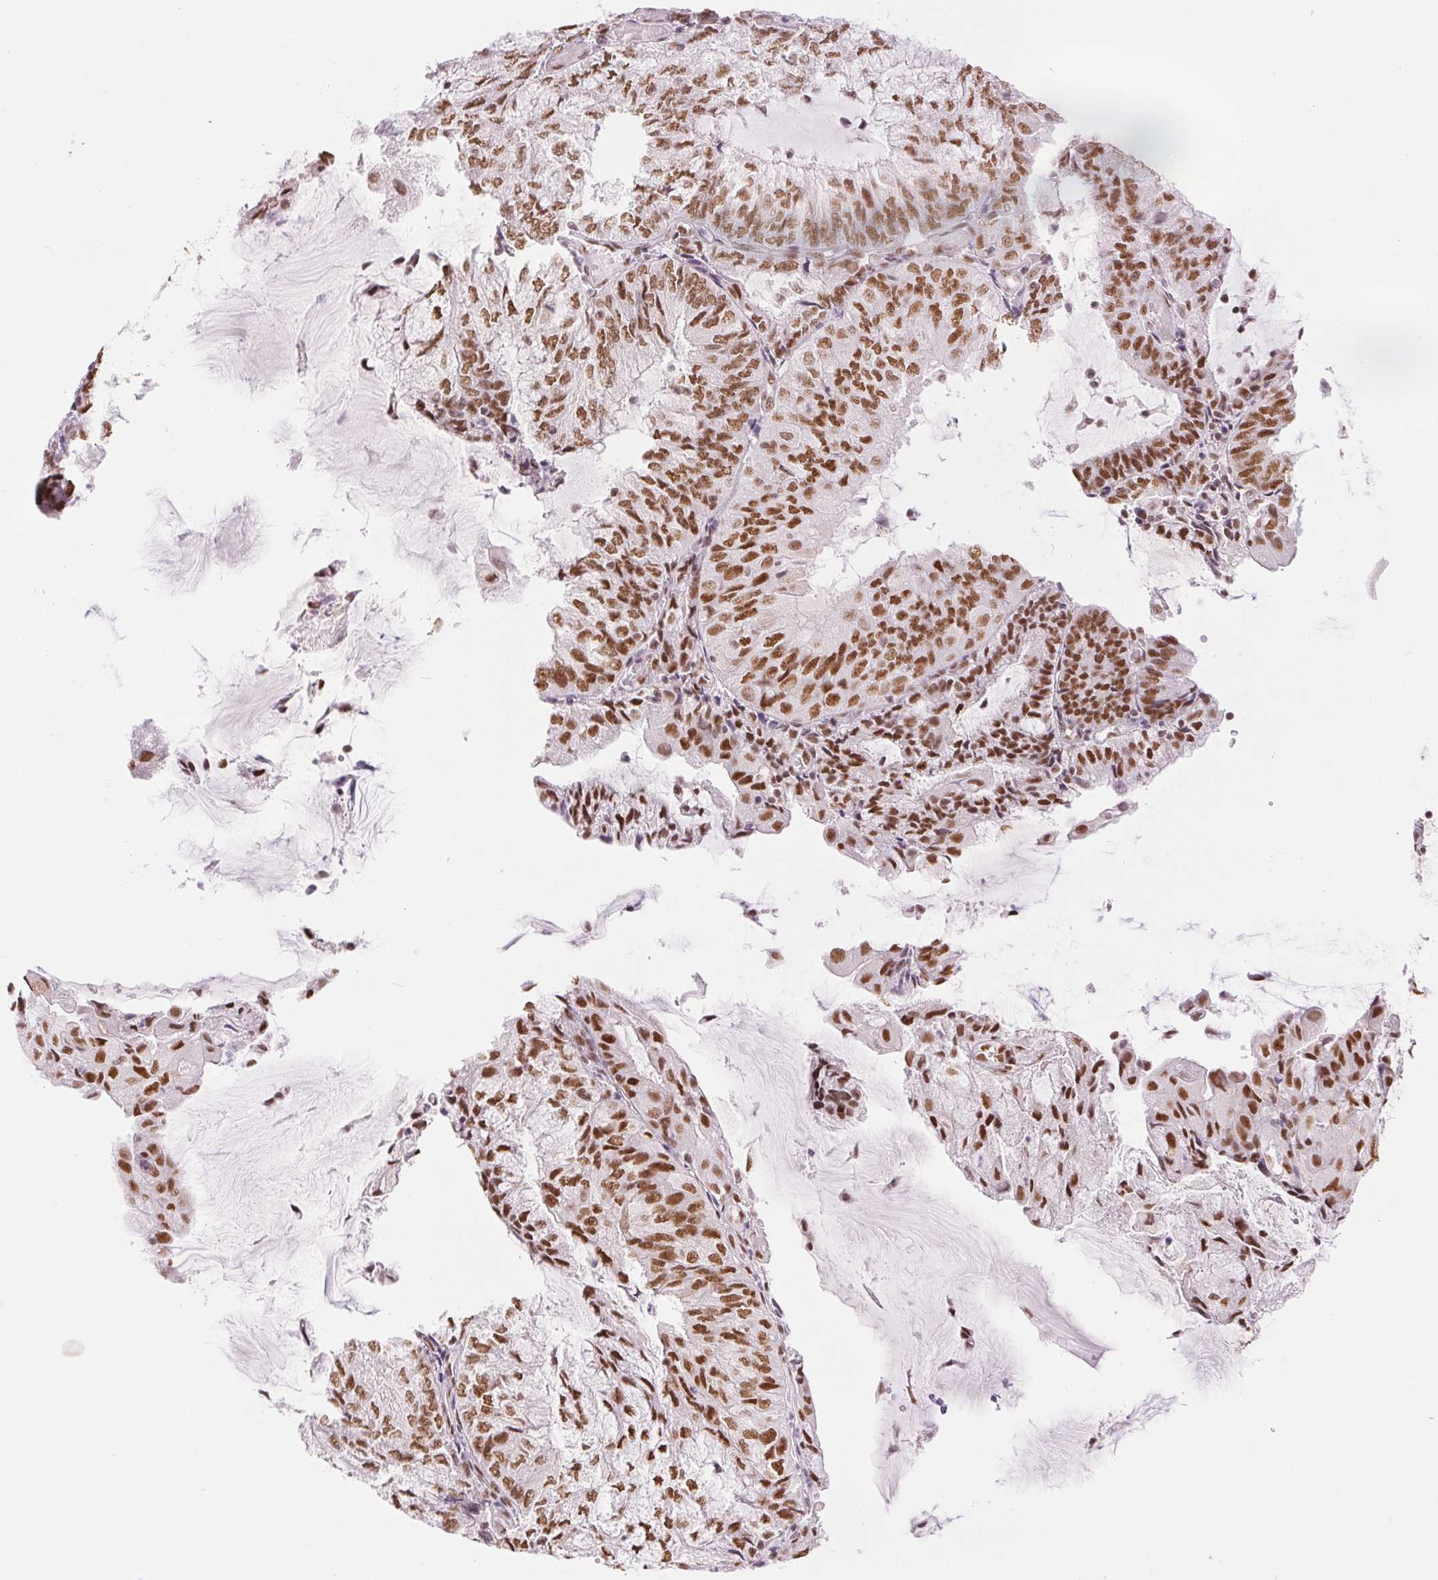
{"staining": {"intensity": "moderate", "quantity": ">75%", "location": "nuclear"}, "tissue": "endometrial cancer", "cell_type": "Tumor cells", "image_type": "cancer", "snomed": [{"axis": "morphology", "description": "Adenocarcinoma, NOS"}, {"axis": "topography", "description": "Endometrium"}], "caption": "IHC histopathology image of neoplastic tissue: endometrial cancer (adenocarcinoma) stained using immunohistochemistry demonstrates medium levels of moderate protein expression localized specifically in the nuclear of tumor cells, appearing as a nuclear brown color.", "gene": "ZFR2", "patient": {"sex": "female", "age": 81}}